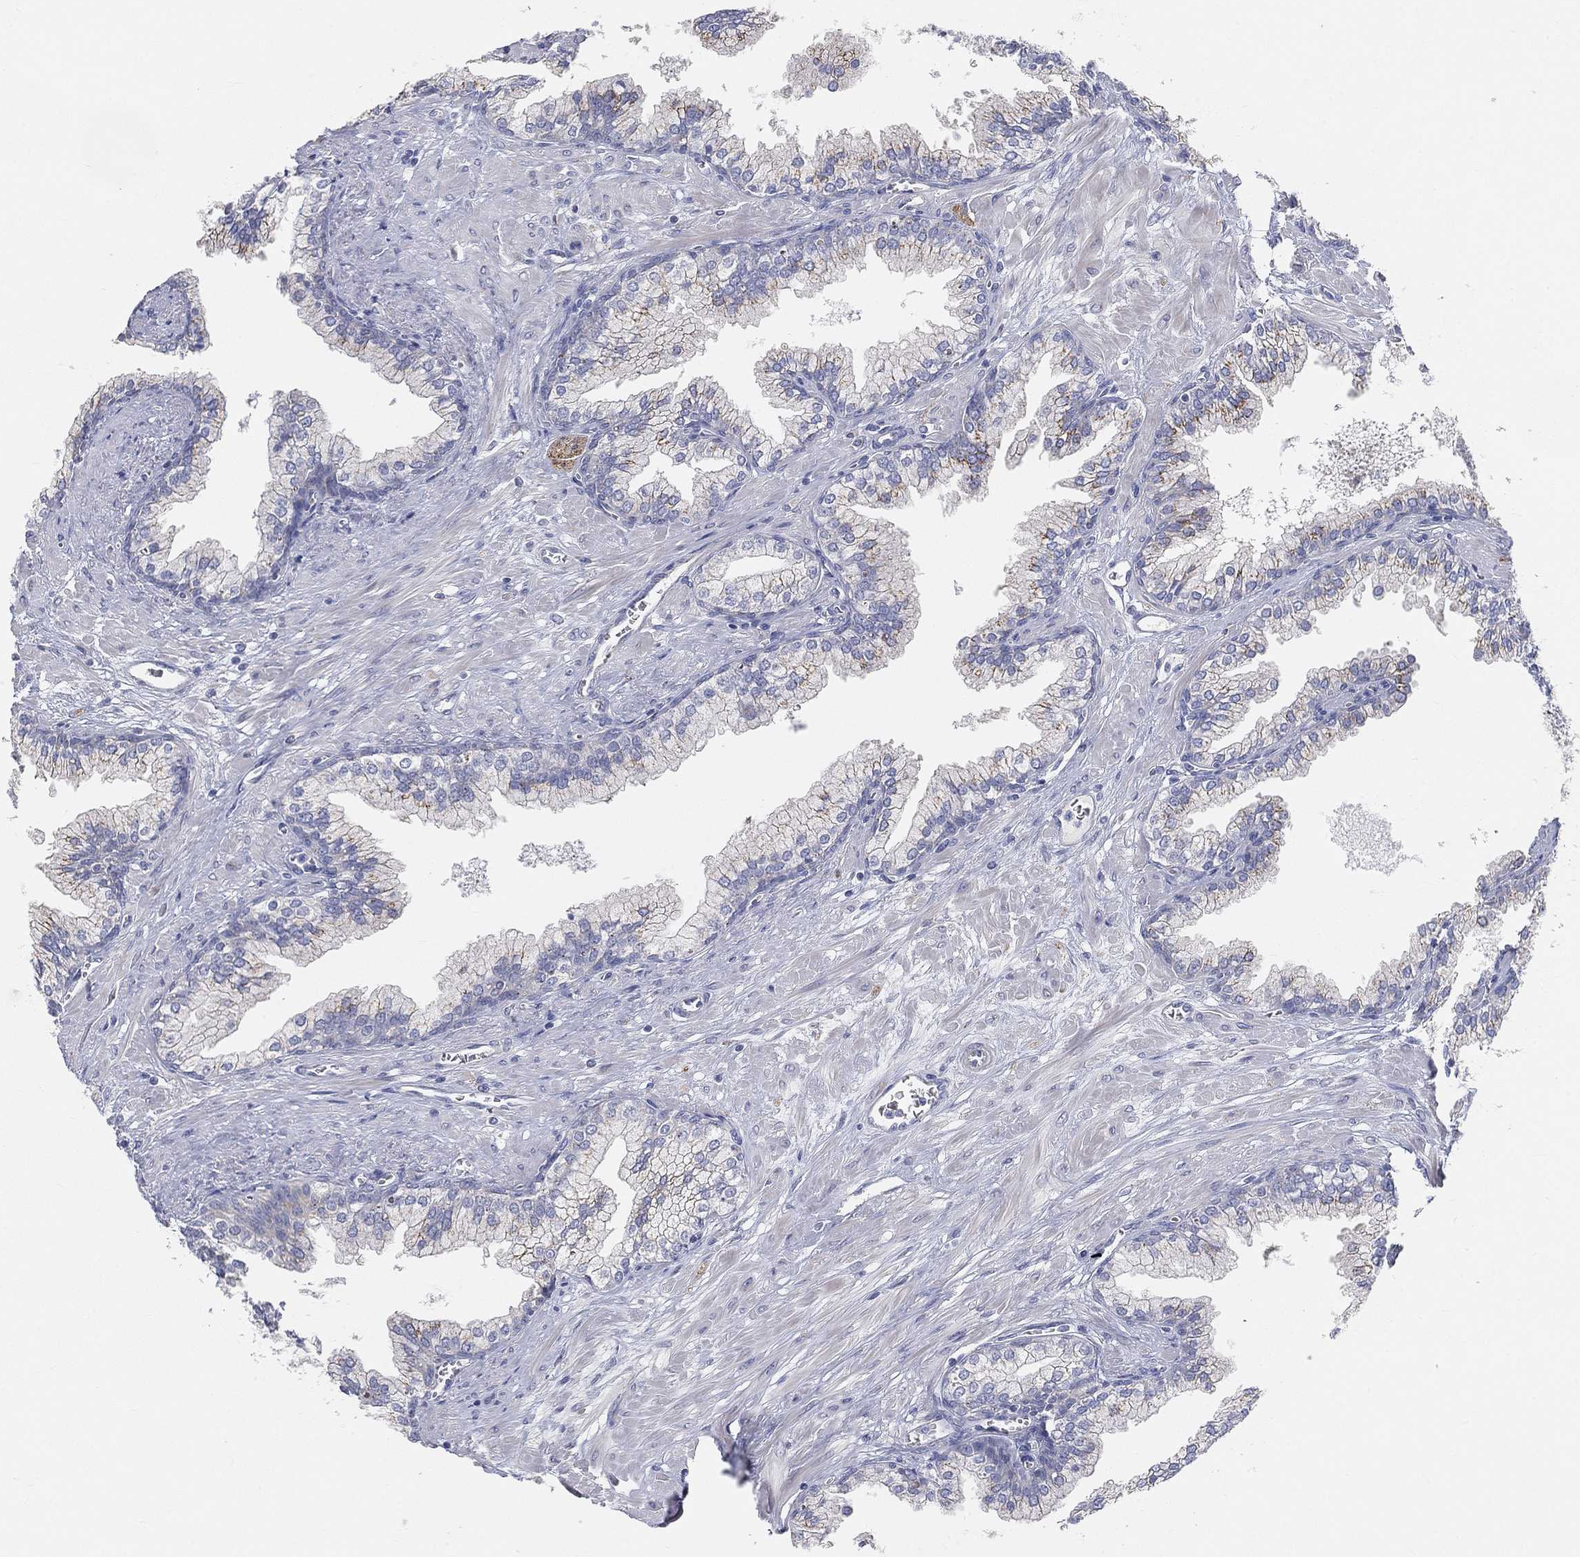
{"staining": {"intensity": "moderate", "quantity": "25%-75%", "location": "cytoplasmic/membranous"}, "tissue": "prostate cancer", "cell_type": "Tumor cells", "image_type": "cancer", "snomed": [{"axis": "morphology", "description": "Adenocarcinoma, NOS"}, {"axis": "topography", "description": "Prostate and seminal vesicle, NOS"}, {"axis": "topography", "description": "Prostate"}], "caption": "A photomicrograph of human adenocarcinoma (prostate) stained for a protein demonstrates moderate cytoplasmic/membranous brown staining in tumor cells.", "gene": "TMEM25", "patient": {"sex": "male", "age": 62}}